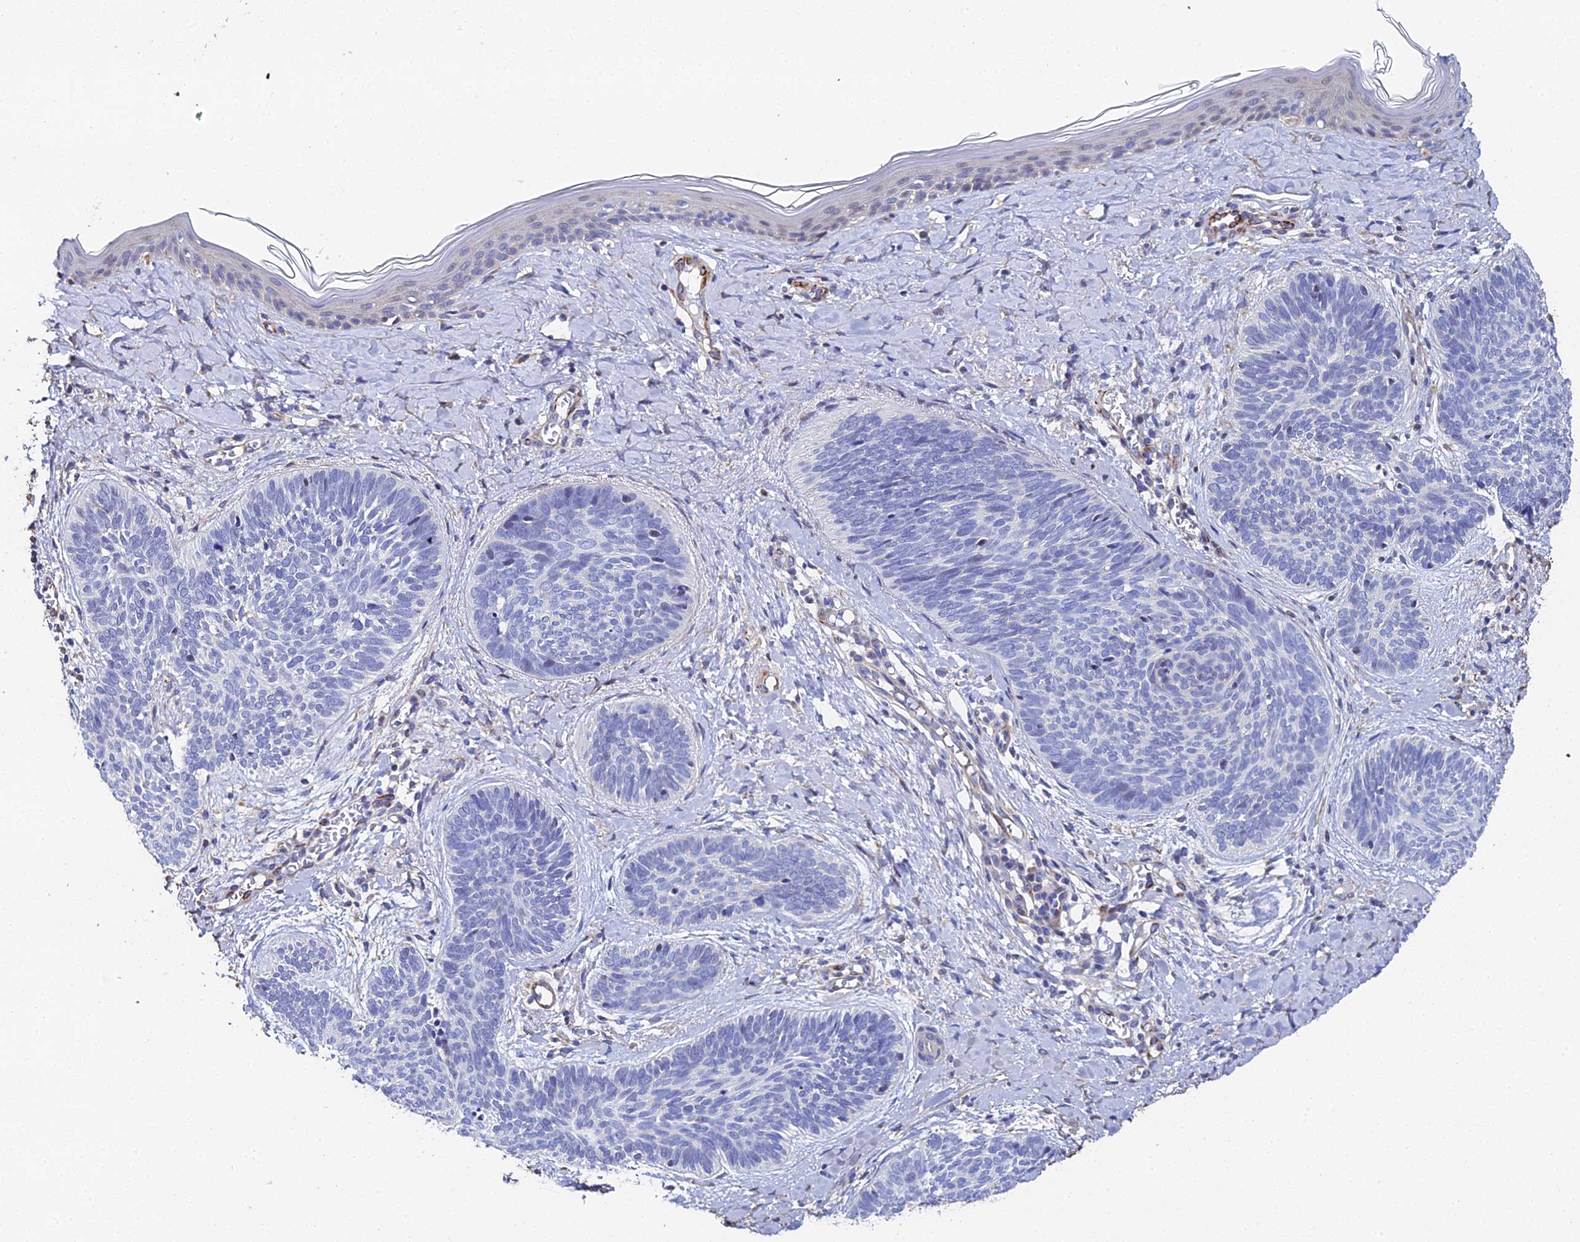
{"staining": {"intensity": "negative", "quantity": "none", "location": "none"}, "tissue": "skin cancer", "cell_type": "Tumor cells", "image_type": "cancer", "snomed": [{"axis": "morphology", "description": "Basal cell carcinoma"}, {"axis": "topography", "description": "Skin"}], "caption": "Immunohistochemistry histopathology image of skin basal cell carcinoma stained for a protein (brown), which reveals no positivity in tumor cells.", "gene": "ENSG00000268674", "patient": {"sex": "female", "age": 81}}